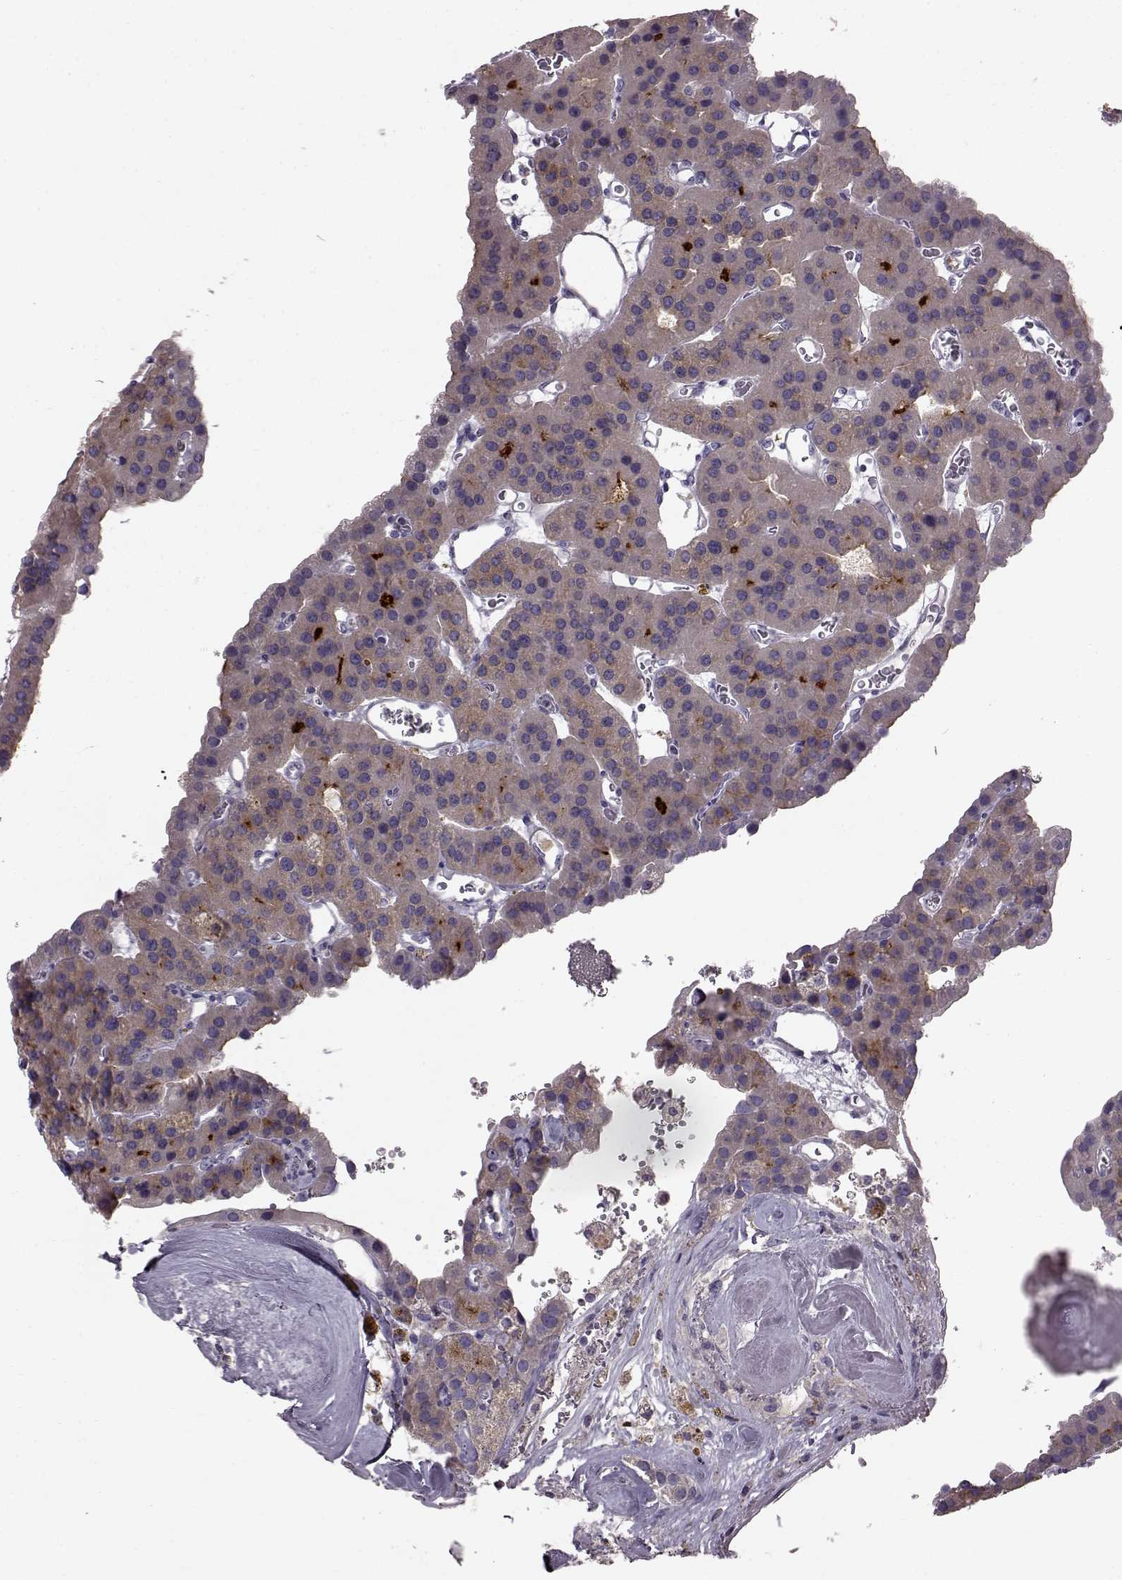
{"staining": {"intensity": "weak", "quantity": "<25%", "location": "cytoplasmic/membranous"}, "tissue": "parathyroid gland", "cell_type": "Glandular cells", "image_type": "normal", "snomed": [{"axis": "morphology", "description": "Normal tissue, NOS"}, {"axis": "morphology", "description": "Adenoma, NOS"}, {"axis": "topography", "description": "Parathyroid gland"}], "caption": "High power microscopy image of an IHC photomicrograph of normal parathyroid gland, revealing no significant expression in glandular cells. The staining was performed using DAB to visualize the protein expression in brown, while the nuclei were stained in blue with hematoxylin (Magnification: 20x).", "gene": "ADGRG2", "patient": {"sex": "female", "age": 86}}